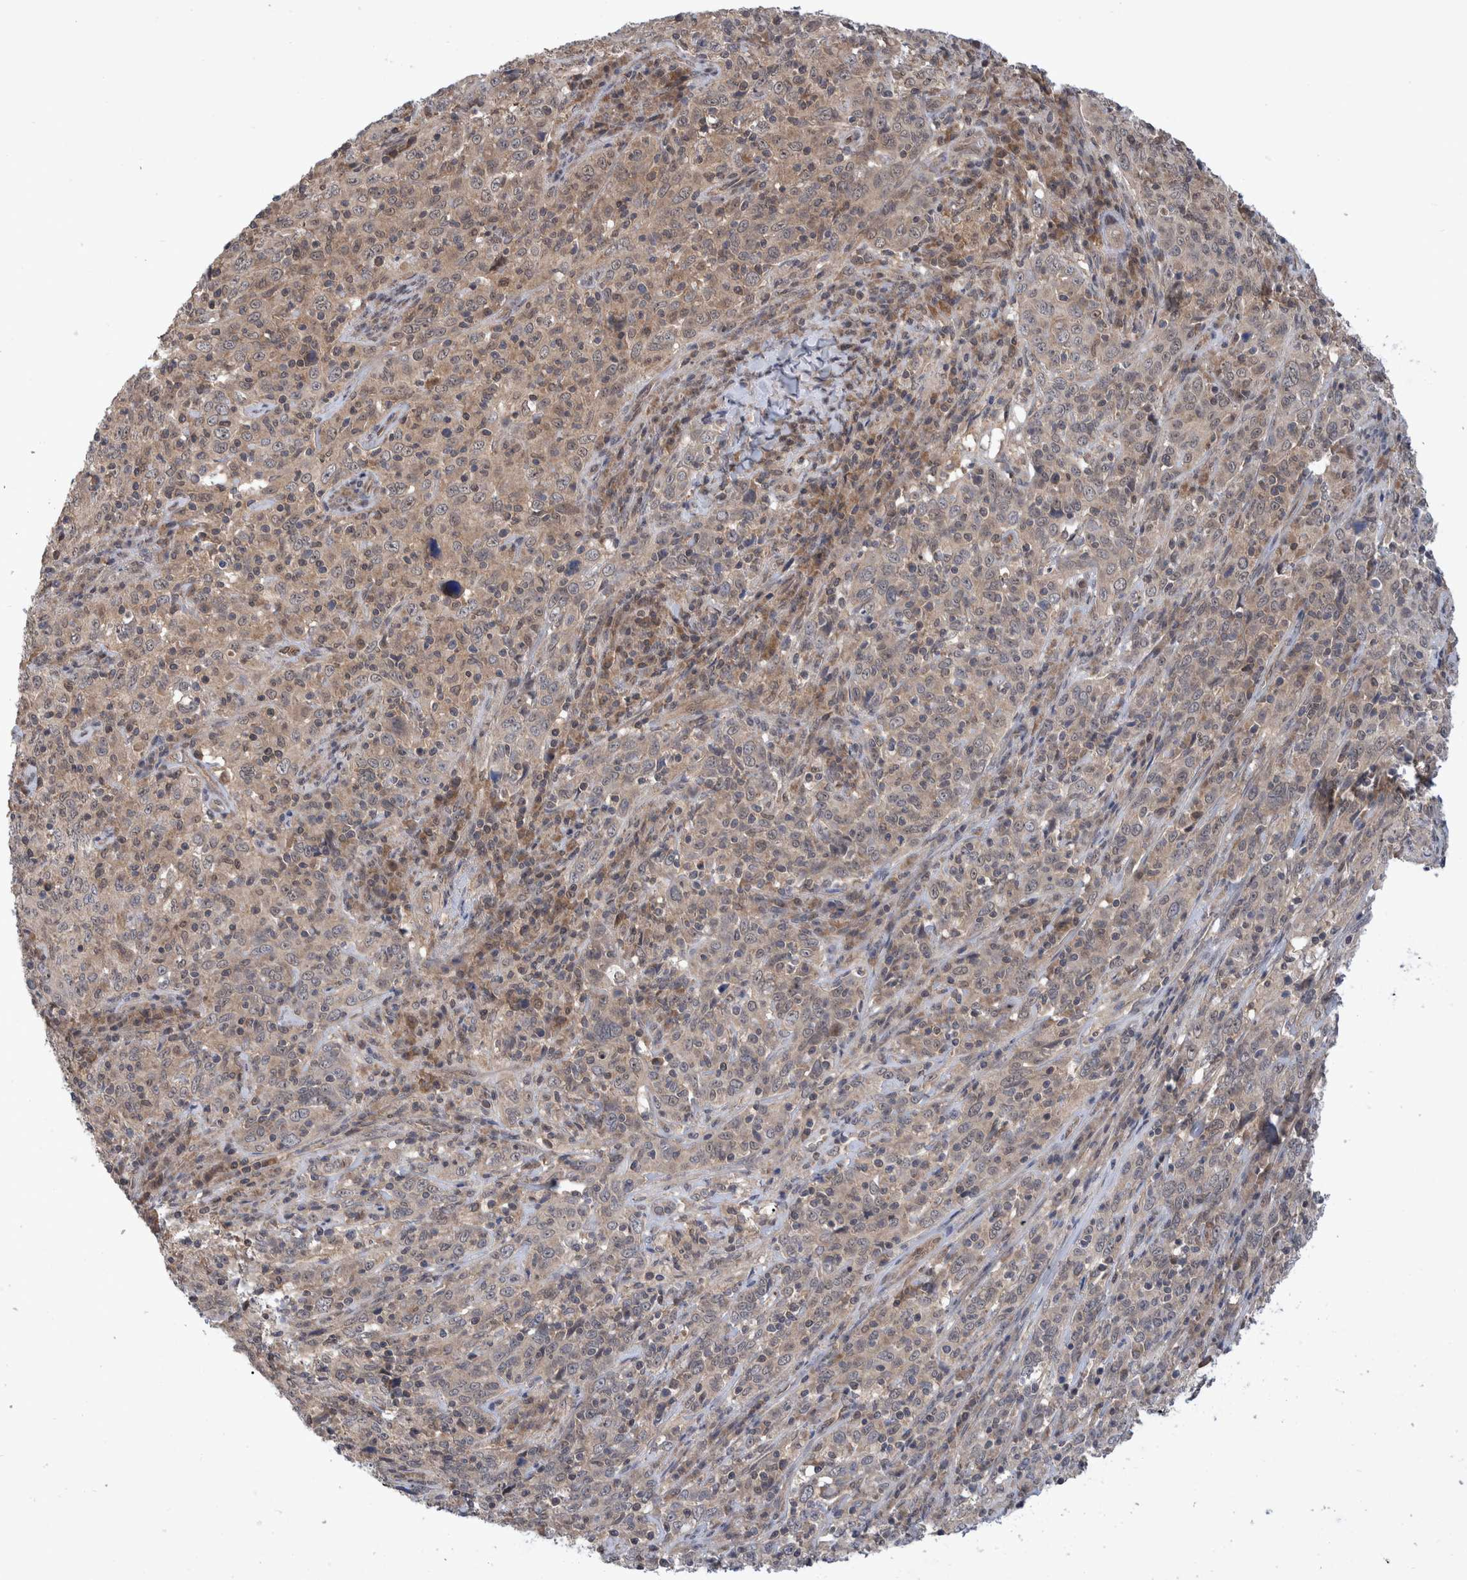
{"staining": {"intensity": "weak", "quantity": "25%-75%", "location": "cytoplasmic/membranous"}, "tissue": "cervical cancer", "cell_type": "Tumor cells", "image_type": "cancer", "snomed": [{"axis": "morphology", "description": "Squamous cell carcinoma, NOS"}, {"axis": "topography", "description": "Cervix"}], "caption": "Weak cytoplasmic/membranous expression is identified in about 25%-75% of tumor cells in squamous cell carcinoma (cervical).", "gene": "PLPBP", "patient": {"sex": "female", "age": 46}}